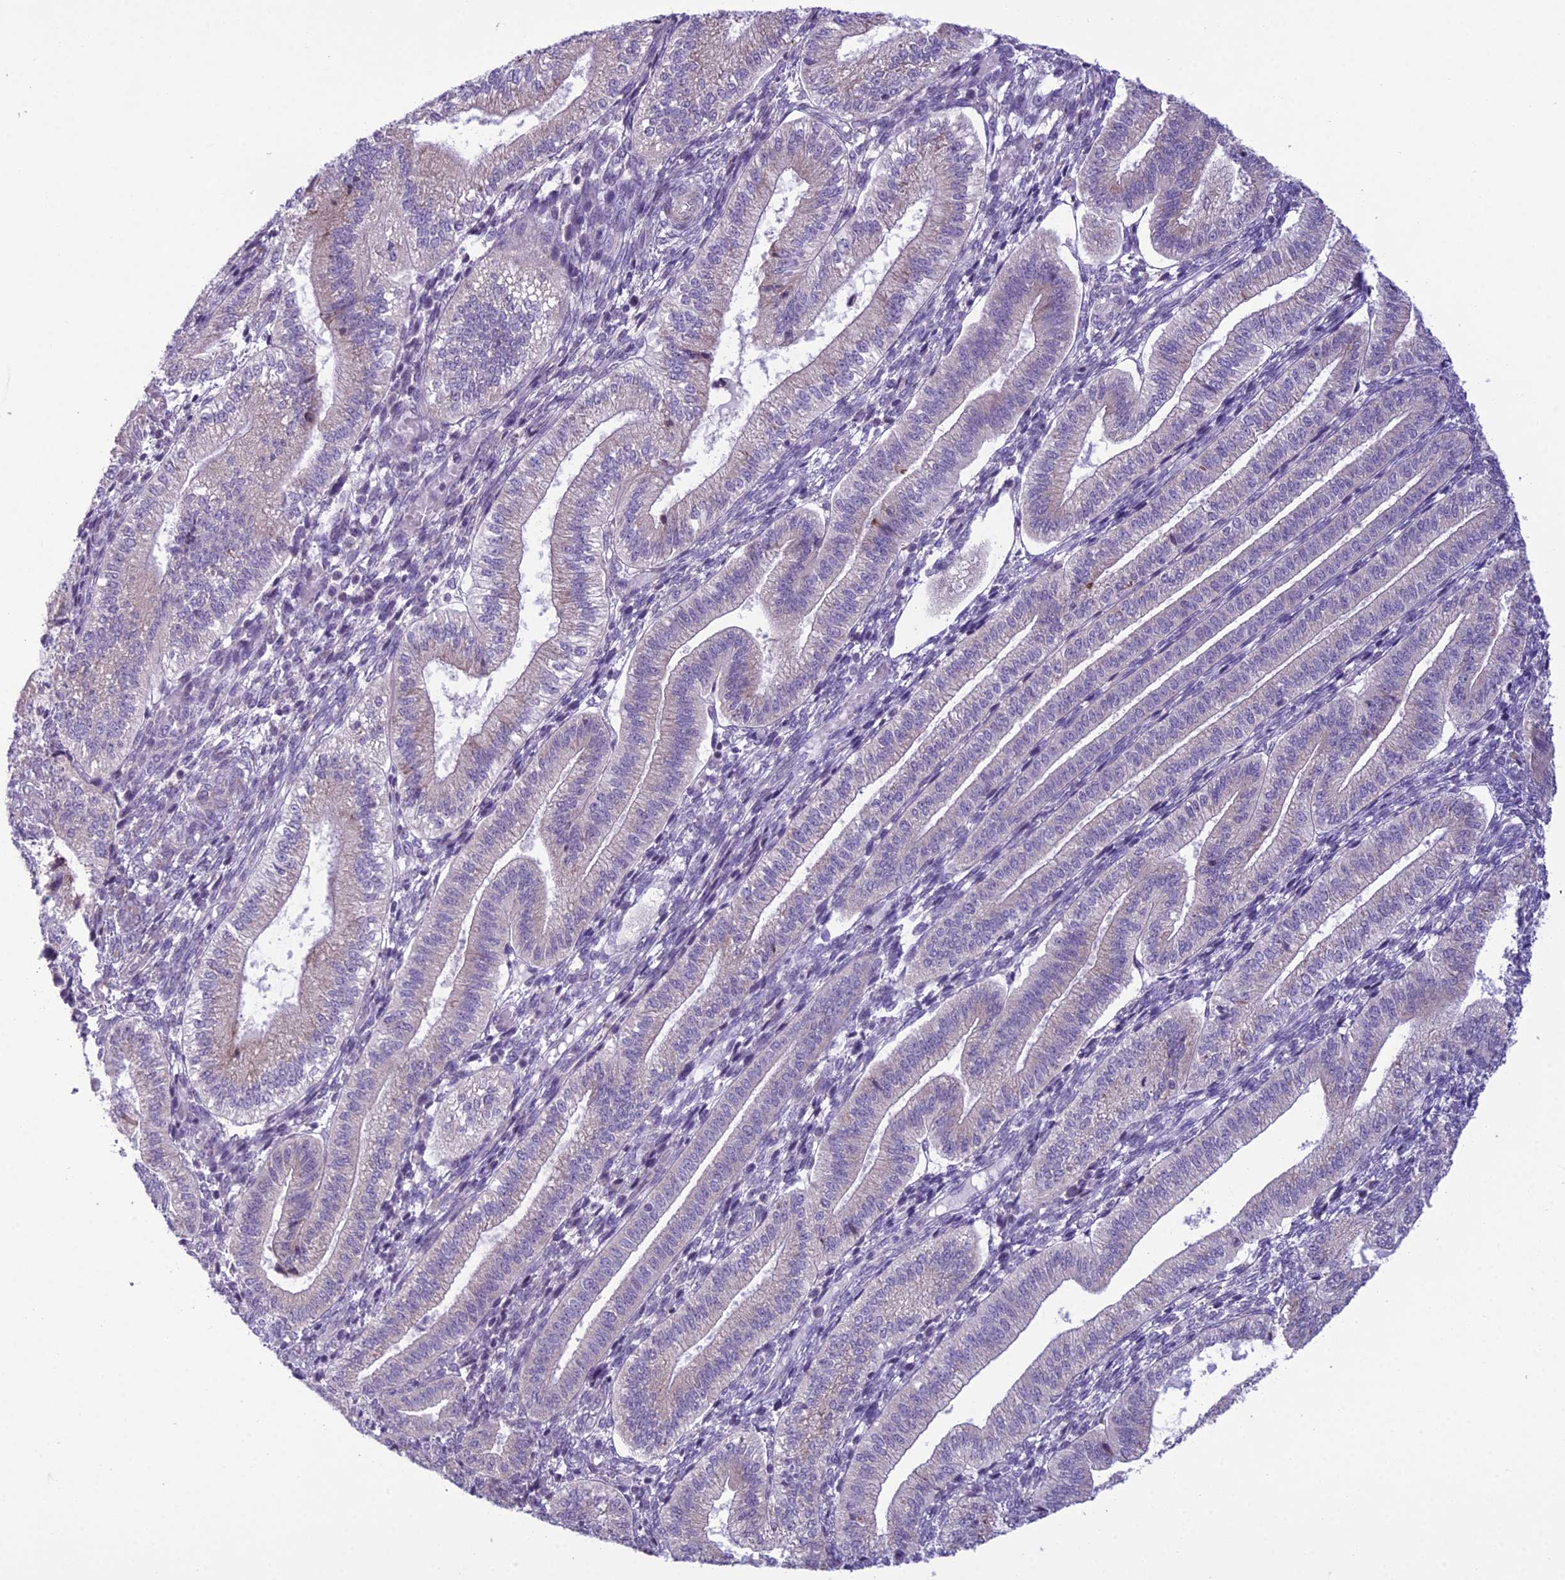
{"staining": {"intensity": "negative", "quantity": "none", "location": "none"}, "tissue": "endometrium", "cell_type": "Cells in endometrial stroma", "image_type": "normal", "snomed": [{"axis": "morphology", "description": "Normal tissue, NOS"}, {"axis": "topography", "description": "Endometrium"}], "caption": "DAB (3,3'-diaminobenzidine) immunohistochemical staining of normal endometrium demonstrates no significant expression in cells in endometrial stroma. (Immunohistochemistry (ihc), brightfield microscopy, high magnification).", "gene": "RPS26", "patient": {"sex": "female", "age": 34}}